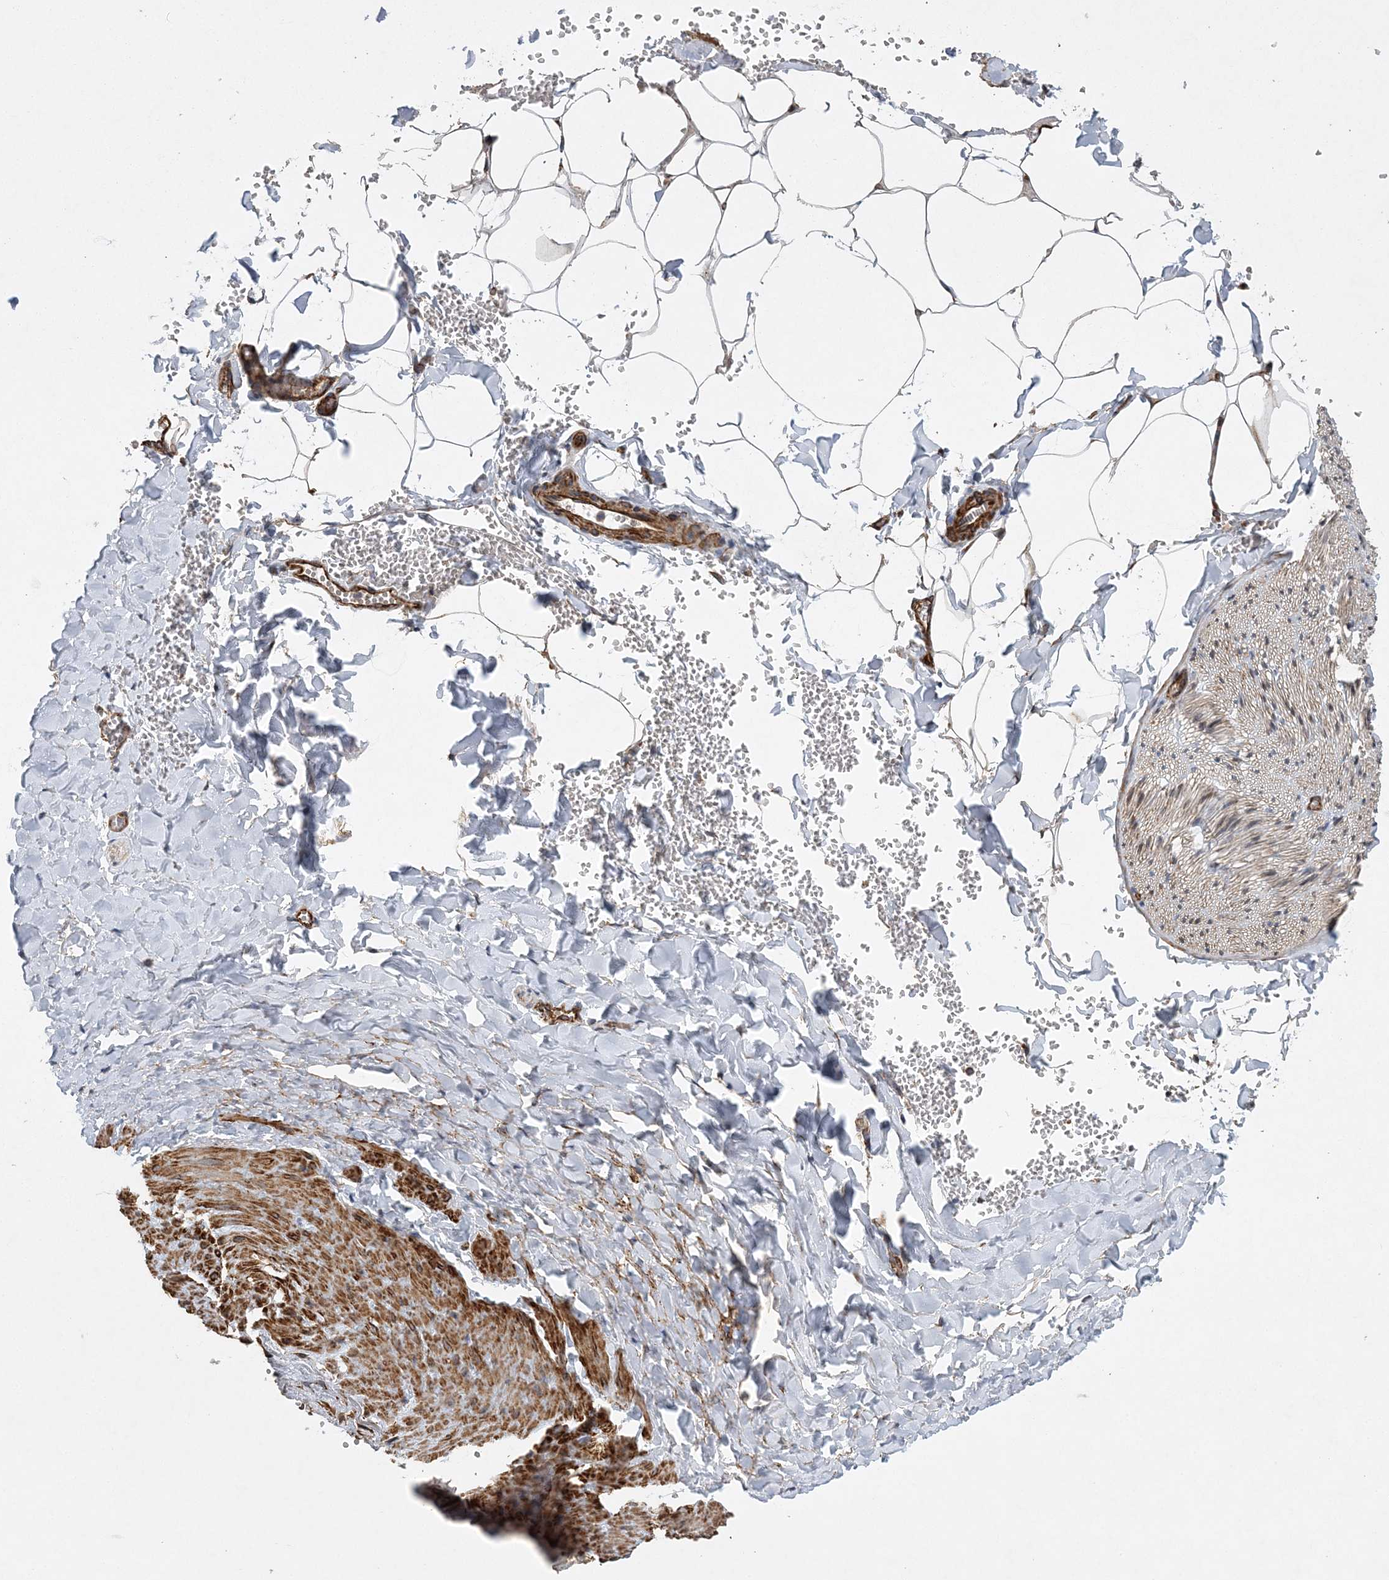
{"staining": {"intensity": "weak", "quantity": "25%-75%", "location": "cytoplasmic/membranous"}, "tissue": "adipose tissue", "cell_type": "Adipocytes", "image_type": "normal", "snomed": [{"axis": "morphology", "description": "Normal tissue, NOS"}, {"axis": "topography", "description": "Gallbladder"}, {"axis": "topography", "description": "Peripheral nerve tissue"}], "caption": "Adipose tissue stained for a protein (brown) shows weak cytoplasmic/membranous positive expression in approximately 25%-75% of adipocytes.", "gene": "ARSJ", "patient": {"sex": "male", "age": 38}}